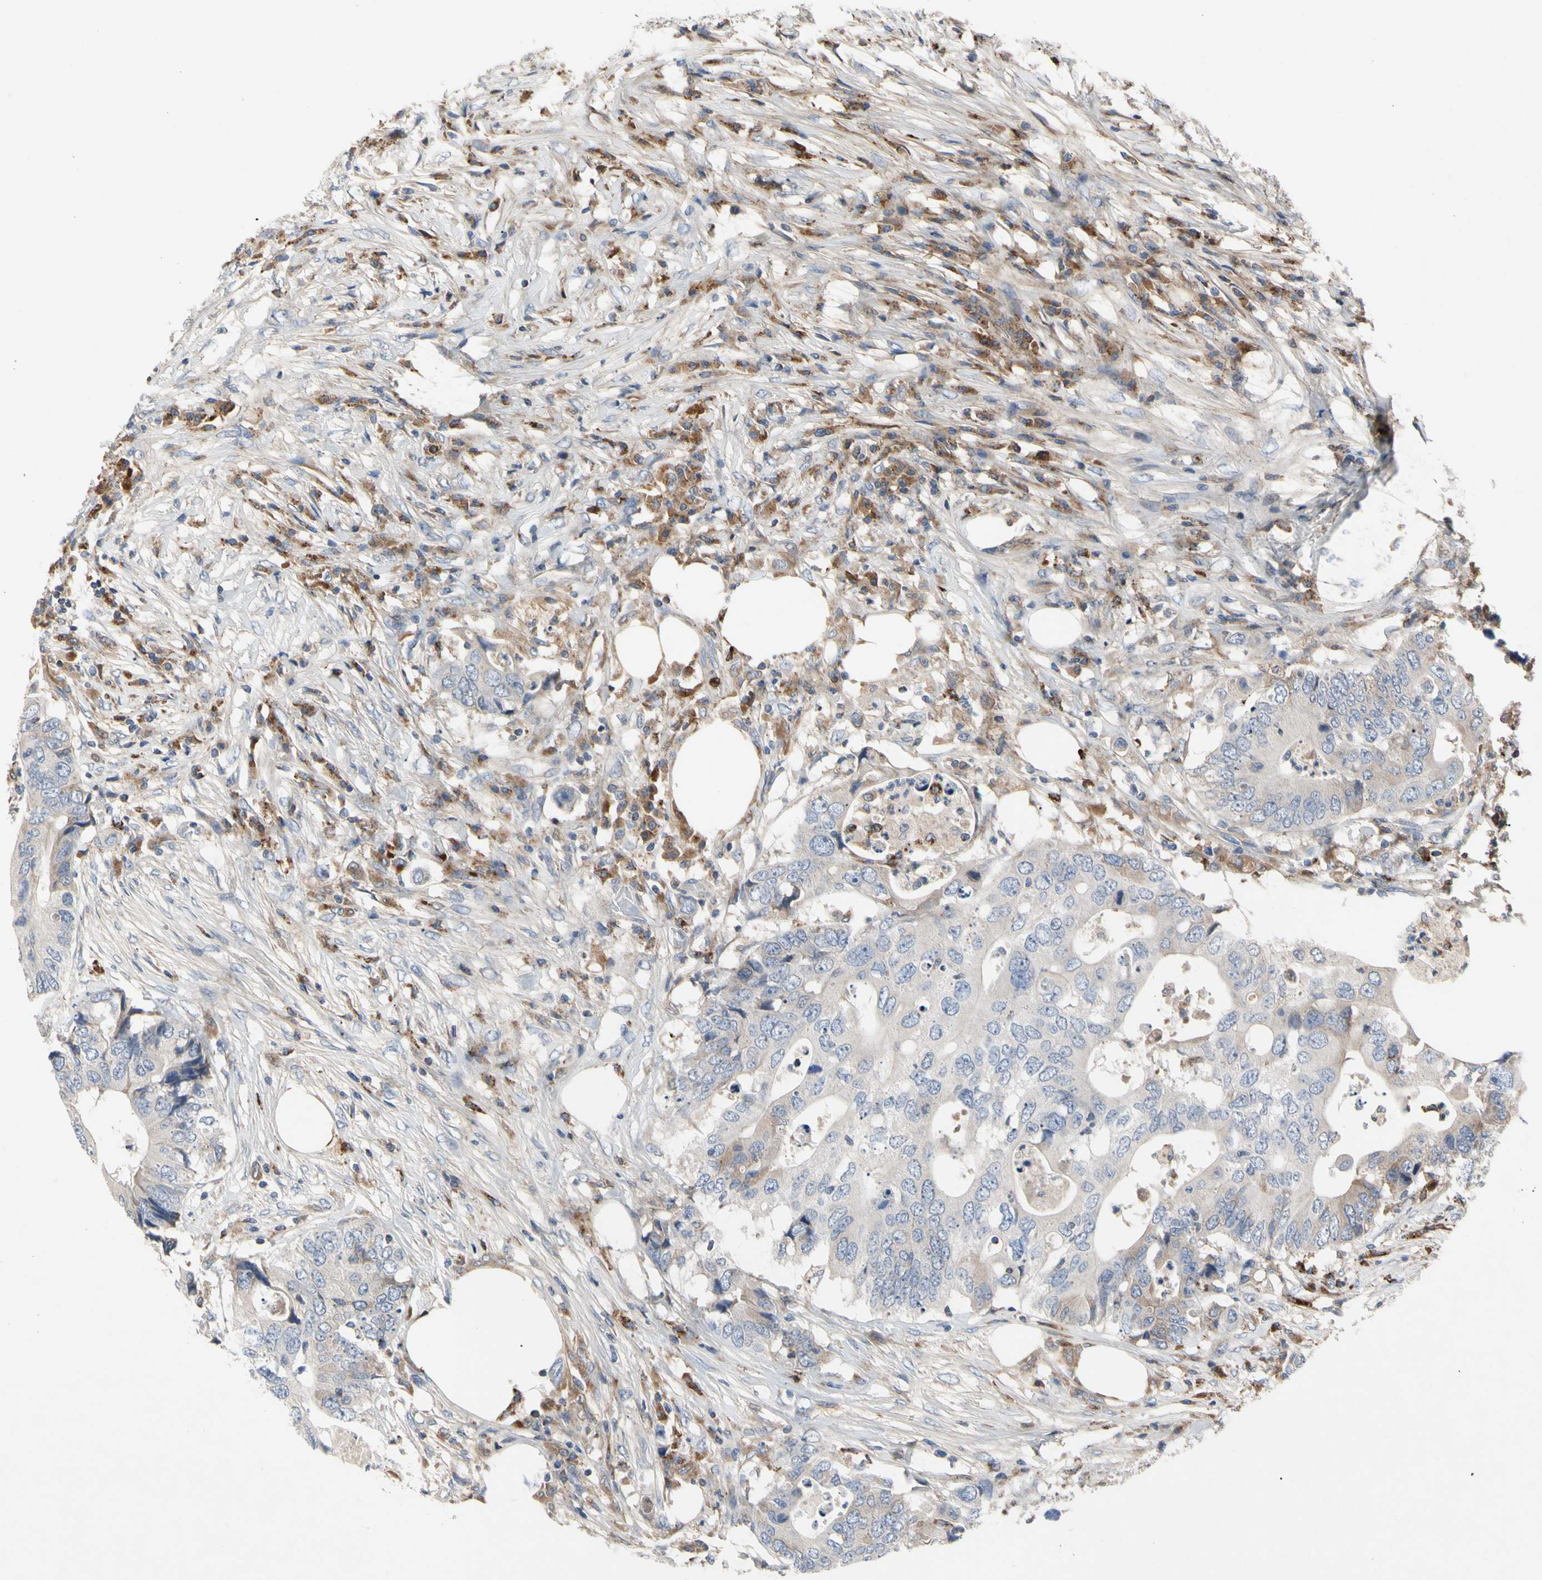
{"staining": {"intensity": "weak", "quantity": "<25%", "location": "cytoplasmic/membranous"}, "tissue": "colorectal cancer", "cell_type": "Tumor cells", "image_type": "cancer", "snomed": [{"axis": "morphology", "description": "Adenocarcinoma, NOS"}, {"axis": "topography", "description": "Colon"}], "caption": "The micrograph displays no significant positivity in tumor cells of adenocarcinoma (colorectal).", "gene": "ADA2", "patient": {"sex": "male", "age": 71}}